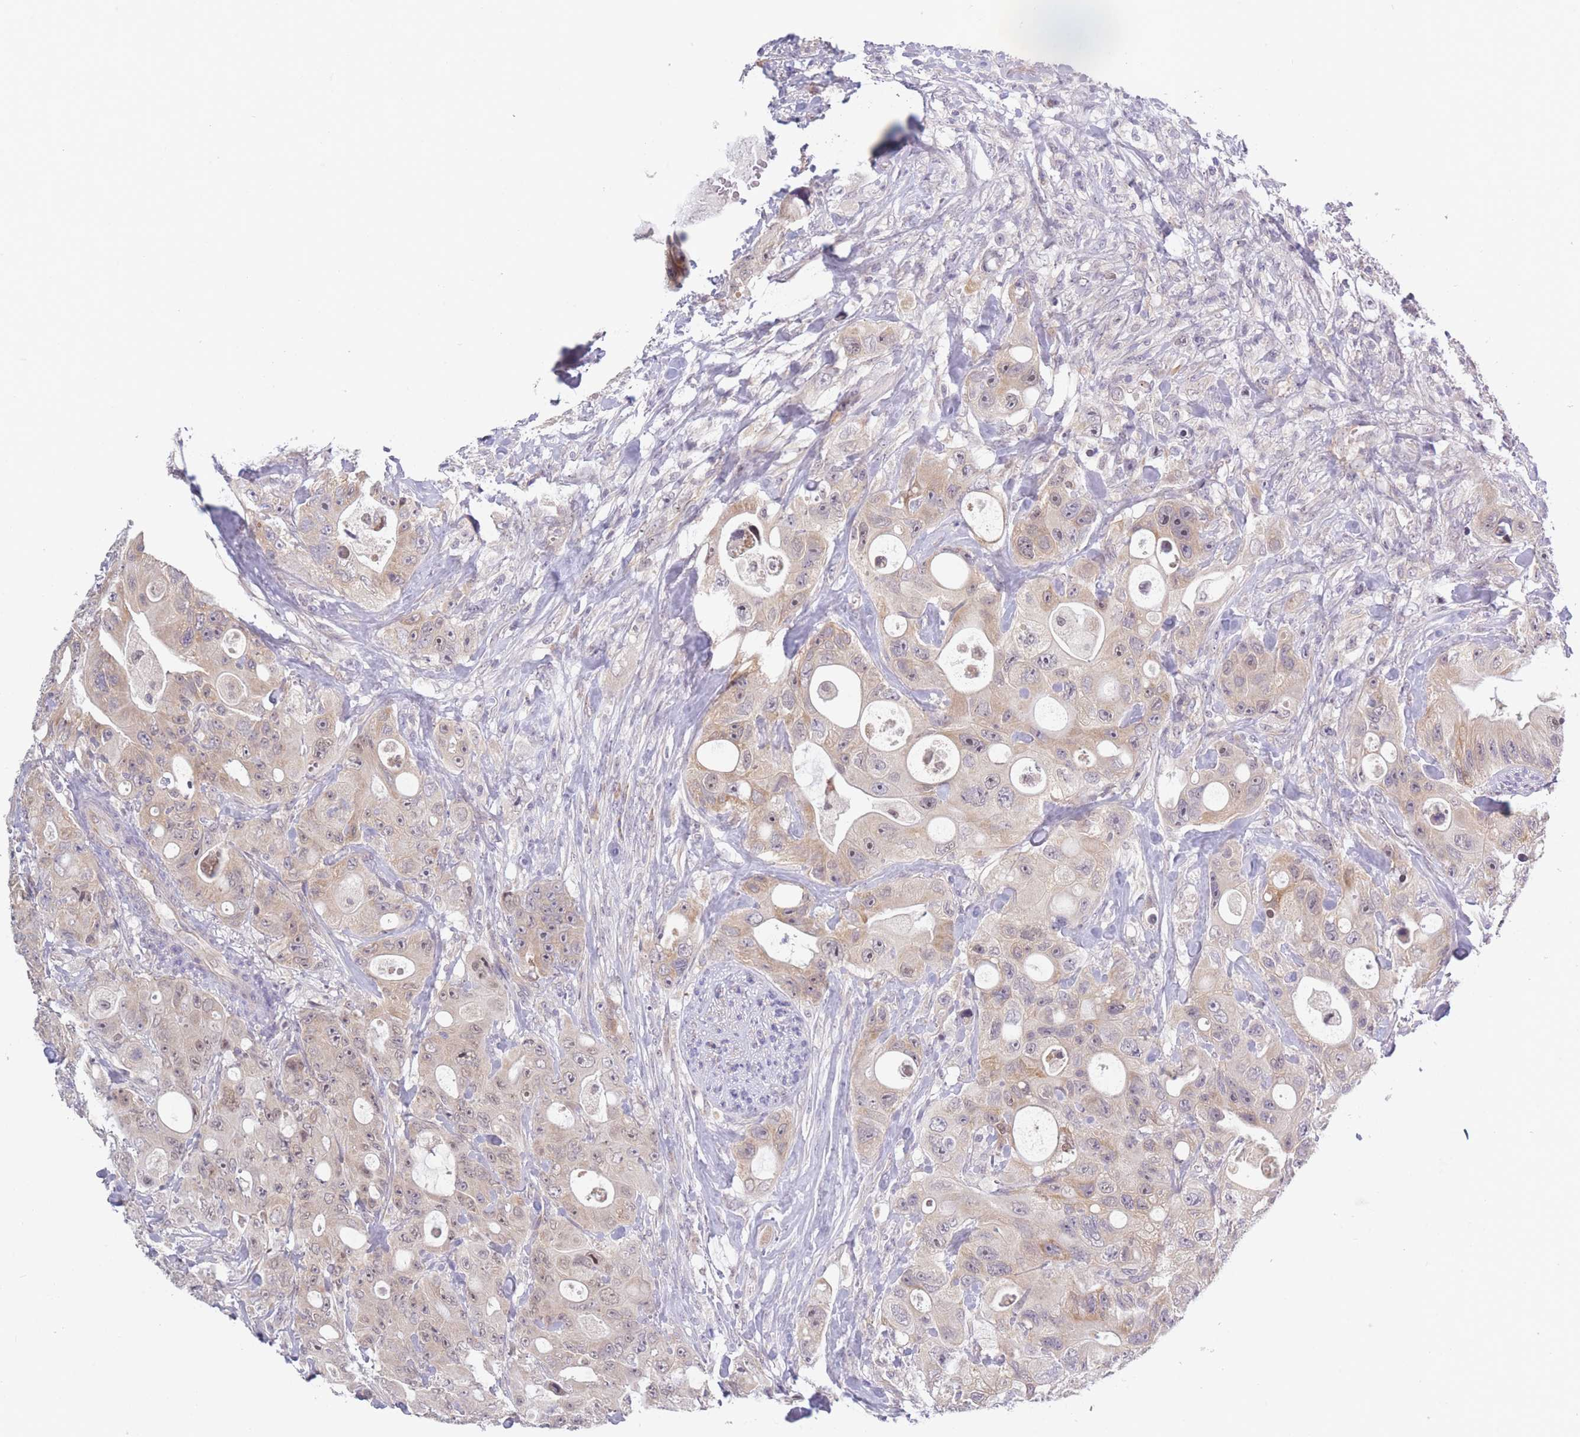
{"staining": {"intensity": "weak", "quantity": "25%-75%", "location": "cytoplasmic/membranous"}, "tissue": "colorectal cancer", "cell_type": "Tumor cells", "image_type": "cancer", "snomed": [{"axis": "morphology", "description": "Adenocarcinoma, NOS"}, {"axis": "topography", "description": "Colon"}], "caption": "Immunohistochemical staining of colorectal cancer (adenocarcinoma) exhibits low levels of weak cytoplasmic/membranous positivity in approximately 25%-75% of tumor cells. (Brightfield microscopy of DAB IHC at high magnification).", "gene": "FAM227B", "patient": {"sex": "female", "age": 46}}